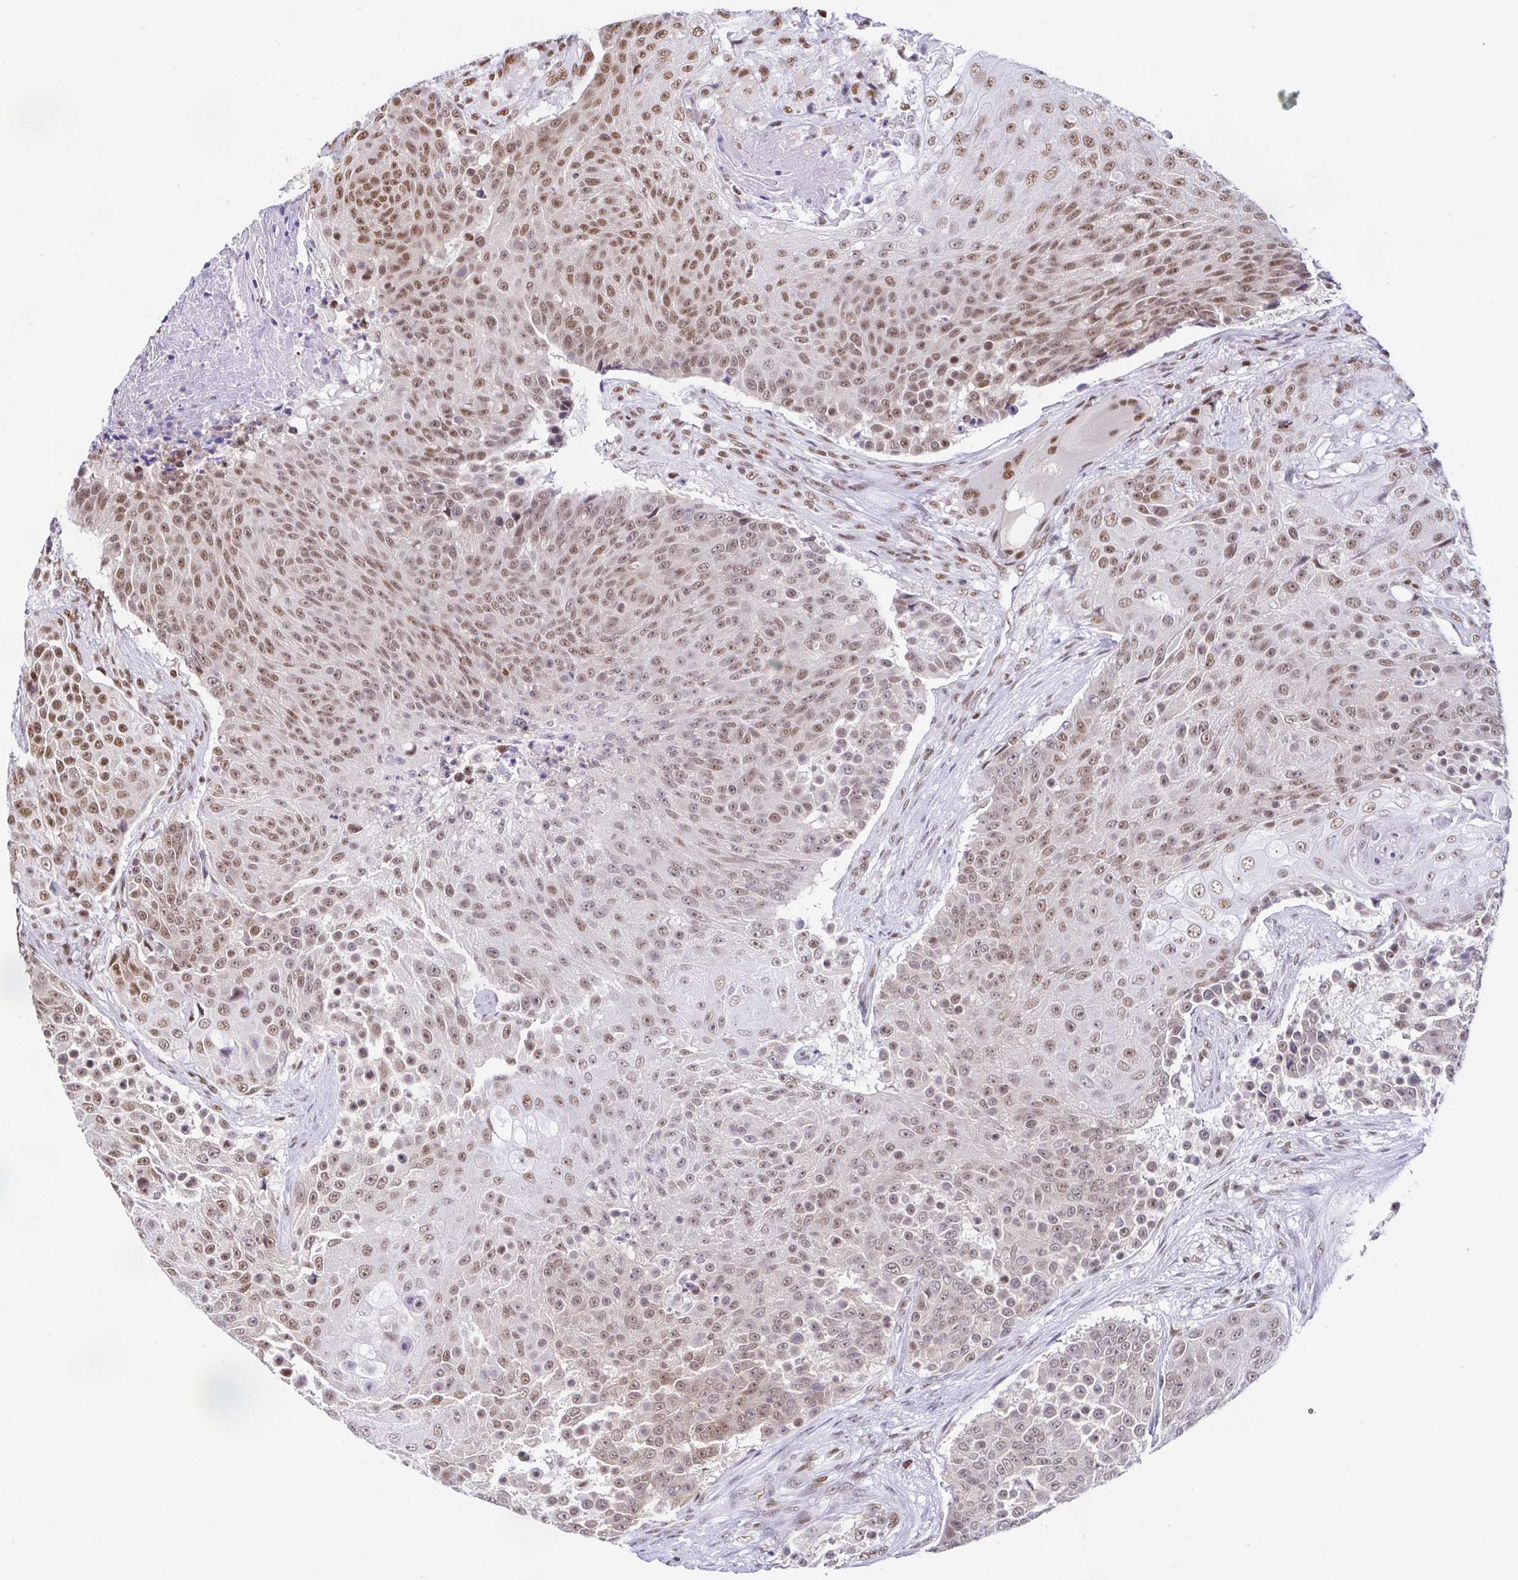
{"staining": {"intensity": "moderate", "quantity": ">75%", "location": "nuclear"}, "tissue": "urothelial cancer", "cell_type": "Tumor cells", "image_type": "cancer", "snomed": [{"axis": "morphology", "description": "Urothelial carcinoma, High grade"}, {"axis": "topography", "description": "Urinary bladder"}], "caption": "Immunohistochemical staining of urothelial cancer reveals moderate nuclear protein expression in approximately >75% of tumor cells.", "gene": "EWSR1", "patient": {"sex": "female", "age": 63}}